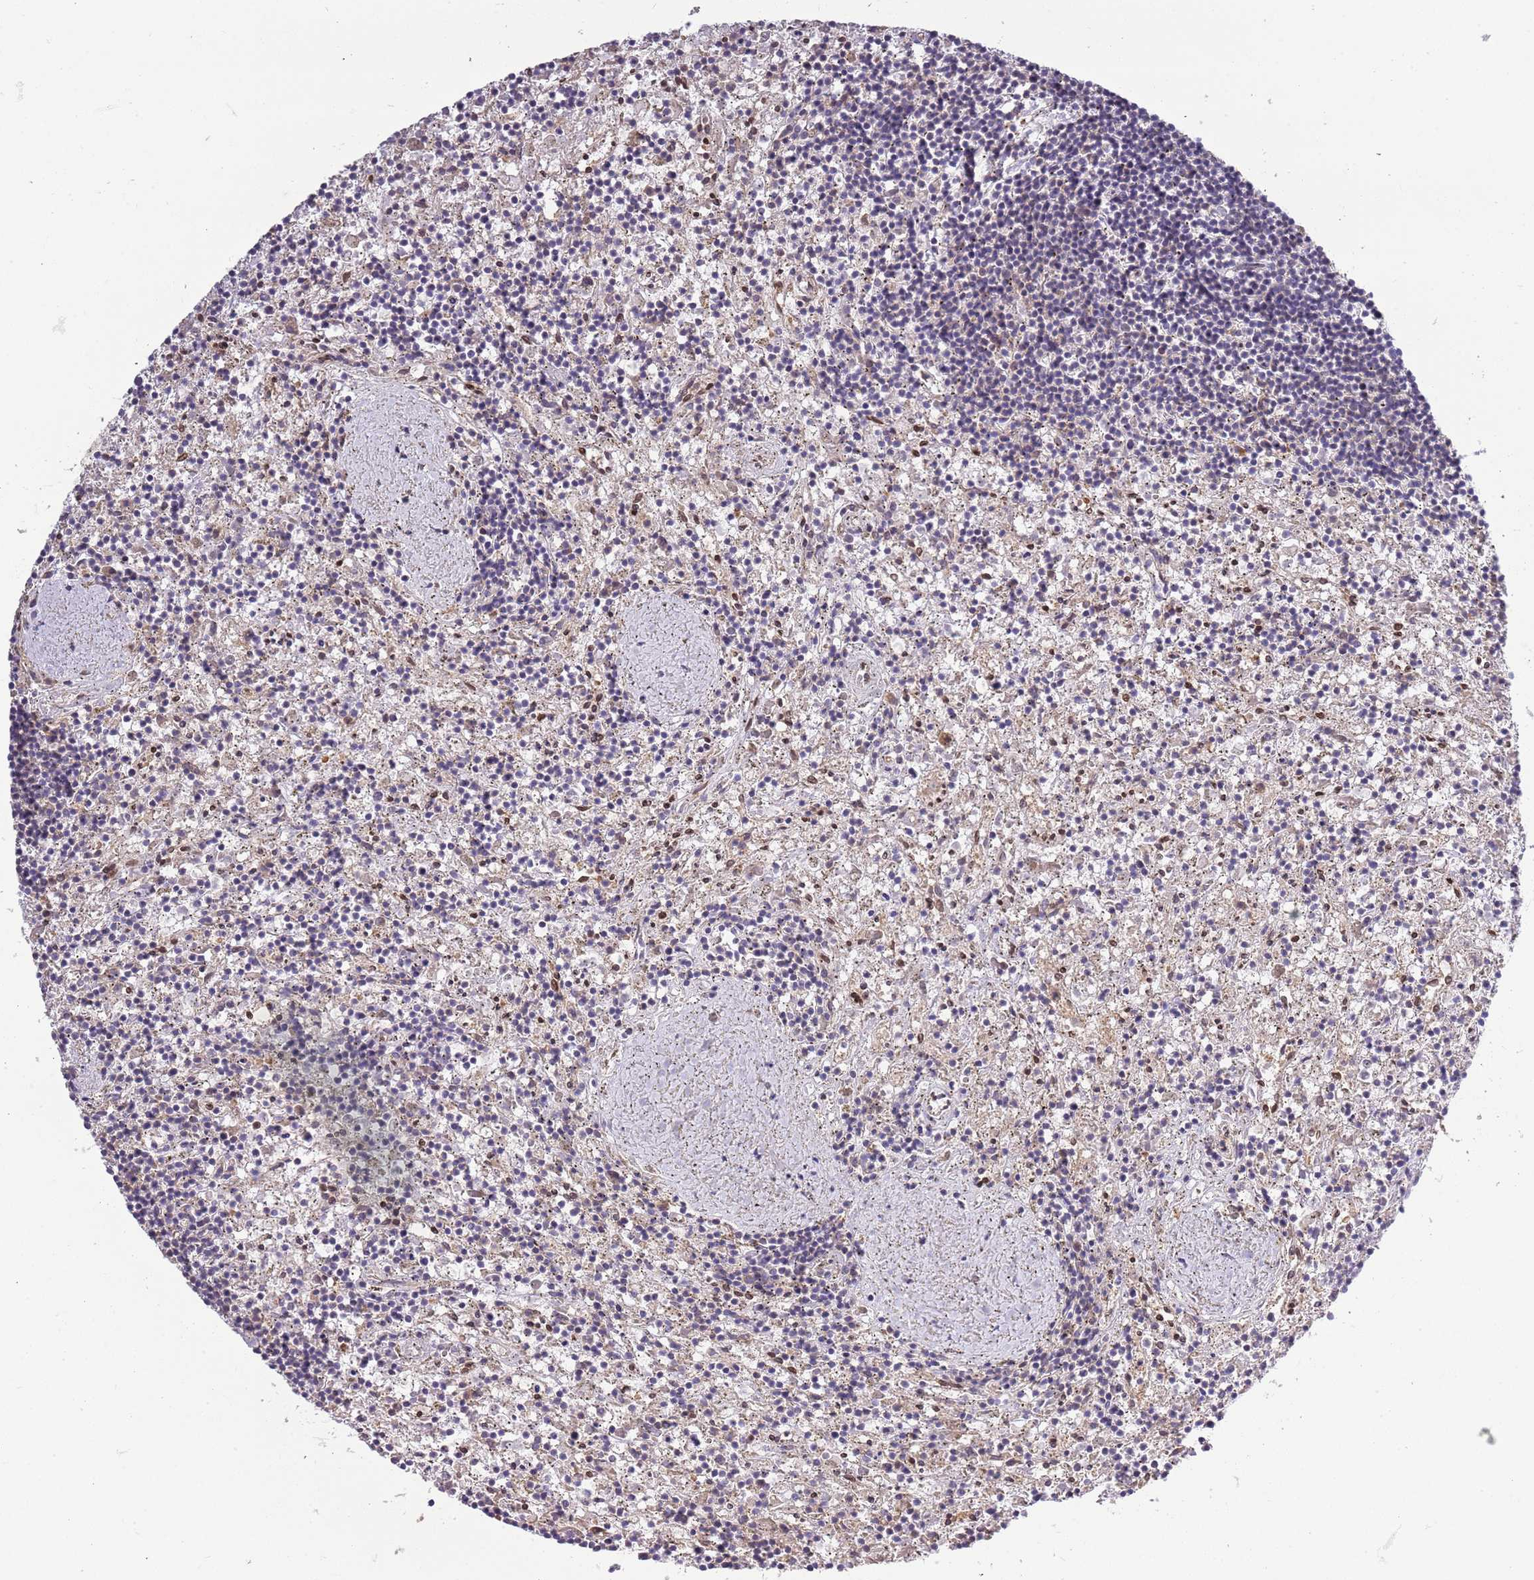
{"staining": {"intensity": "negative", "quantity": "none", "location": "none"}, "tissue": "lymphoma", "cell_type": "Tumor cells", "image_type": "cancer", "snomed": [{"axis": "morphology", "description": "Malignant lymphoma, non-Hodgkin's type, Low grade"}, {"axis": "topography", "description": "Spleen"}], "caption": "A photomicrograph of low-grade malignant lymphoma, non-Hodgkin's type stained for a protein exhibits no brown staining in tumor cells.", "gene": "ZNF665", "patient": {"sex": "male", "age": 76}}